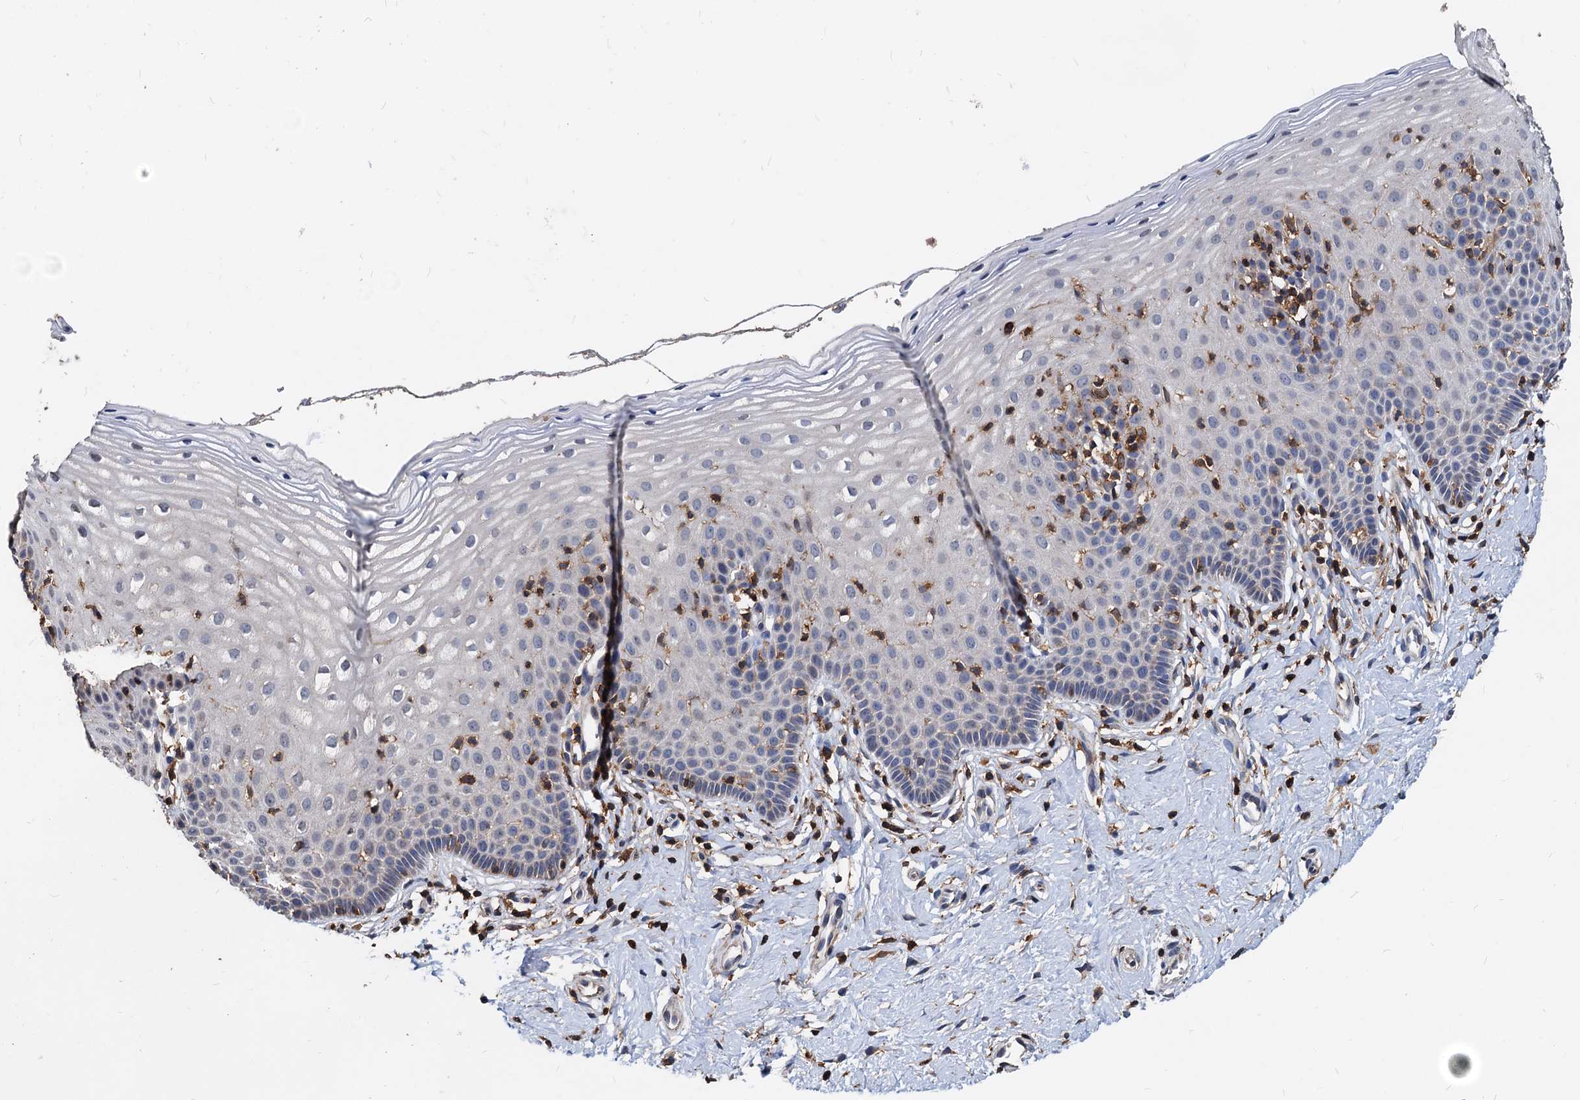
{"staining": {"intensity": "negative", "quantity": "none", "location": "none"}, "tissue": "cervix", "cell_type": "Glandular cells", "image_type": "normal", "snomed": [{"axis": "morphology", "description": "Normal tissue, NOS"}, {"axis": "topography", "description": "Cervix"}], "caption": "Immunohistochemical staining of normal human cervix shows no significant expression in glandular cells. (DAB immunohistochemistry, high magnification).", "gene": "LCP2", "patient": {"sex": "female", "age": 36}}